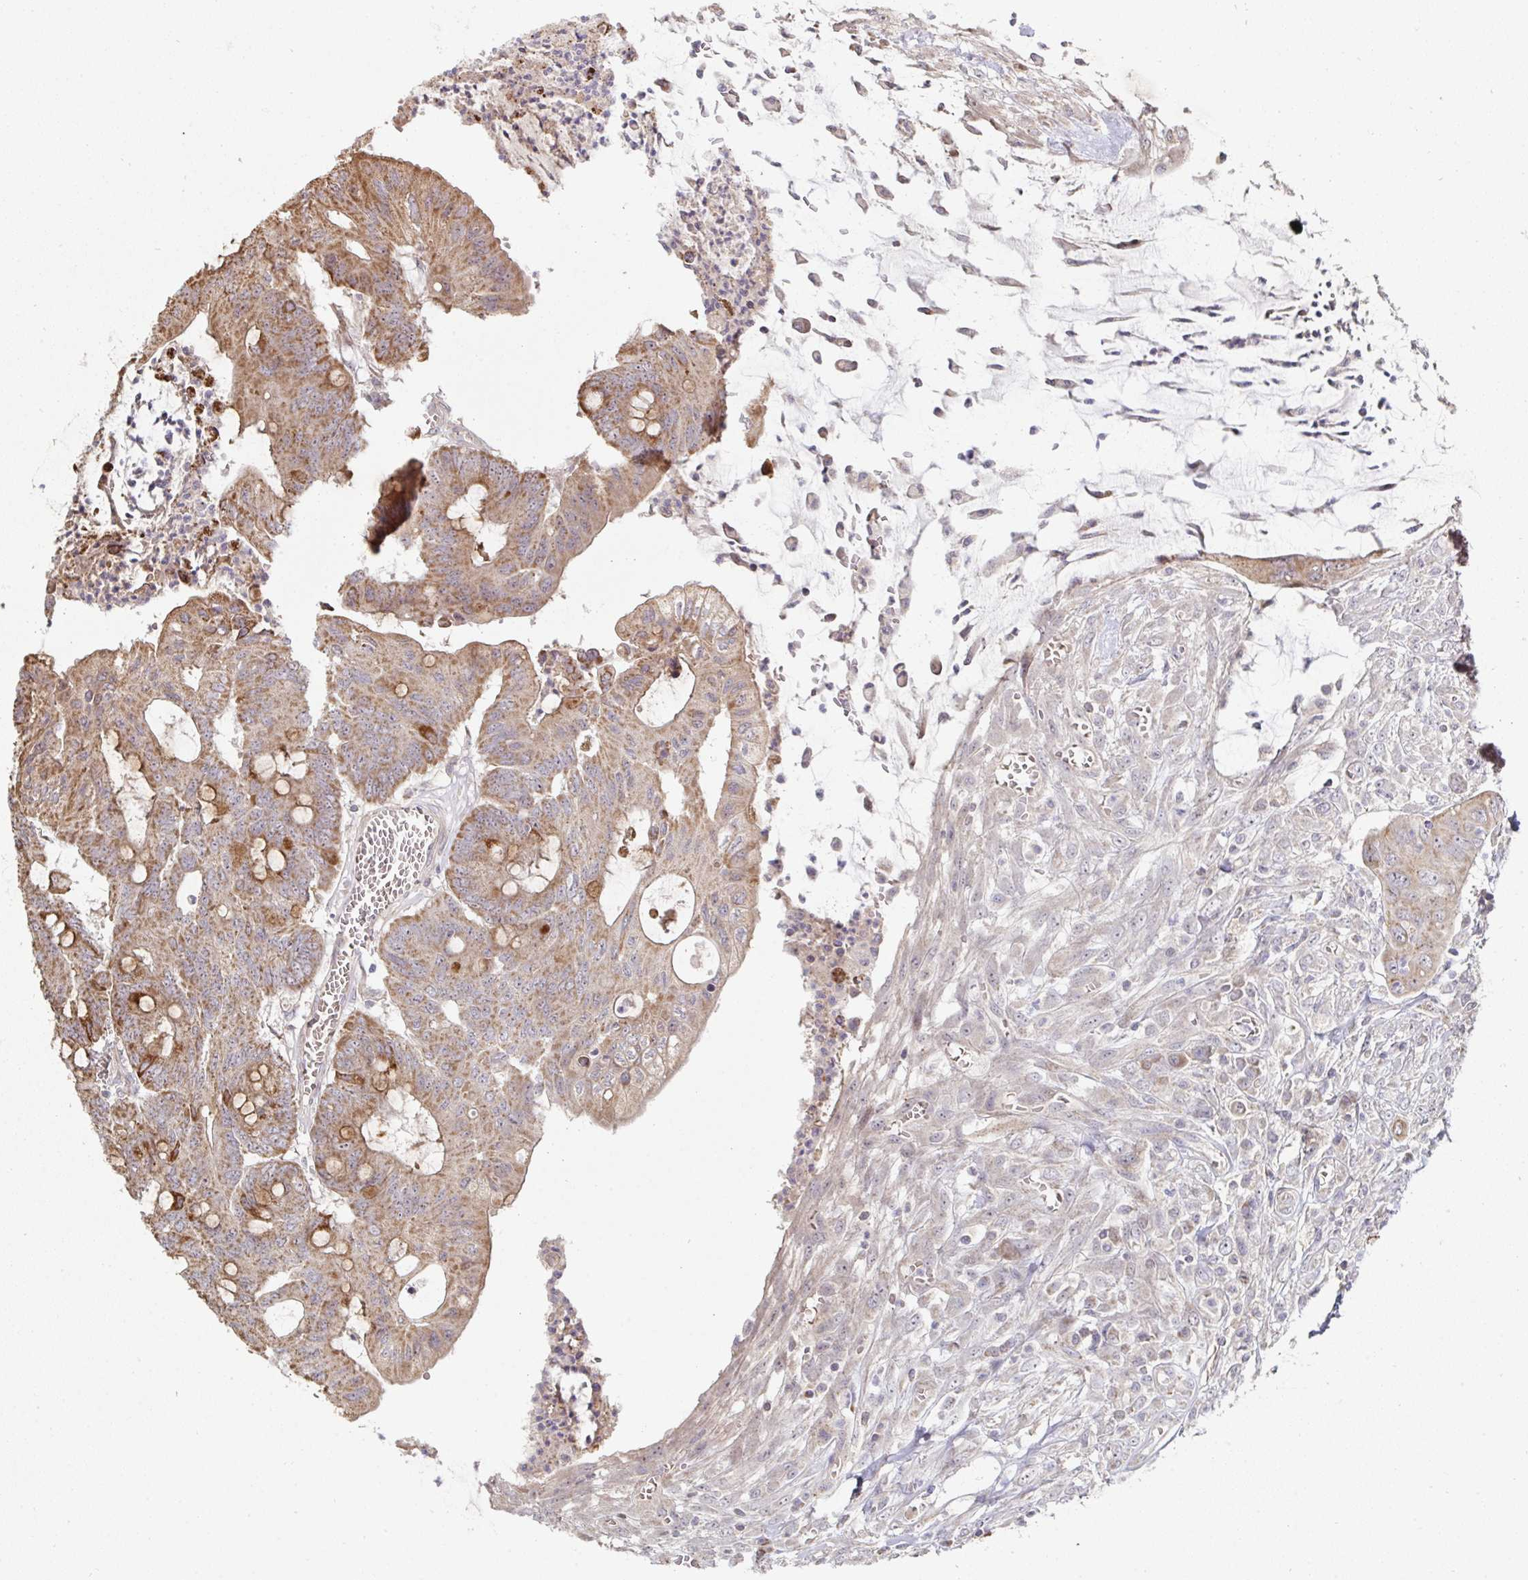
{"staining": {"intensity": "moderate", "quantity": ">75%", "location": "cytoplasmic/membranous"}, "tissue": "colorectal cancer", "cell_type": "Tumor cells", "image_type": "cancer", "snomed": [{"axis": "morphology", "description": "Adenocarcinoma, NOS"}, {"axis": "topography", "description": "Colon"}], "caption": "IHC photomicrograph of colorectal cancer stained for a protein (brown), which shows medium levels of moderate cytoplasmic/membranous expression in about >75% of tumor cells.", "gene": "AGTPBP1", "patient": {"sex": "male", "age": 65}}